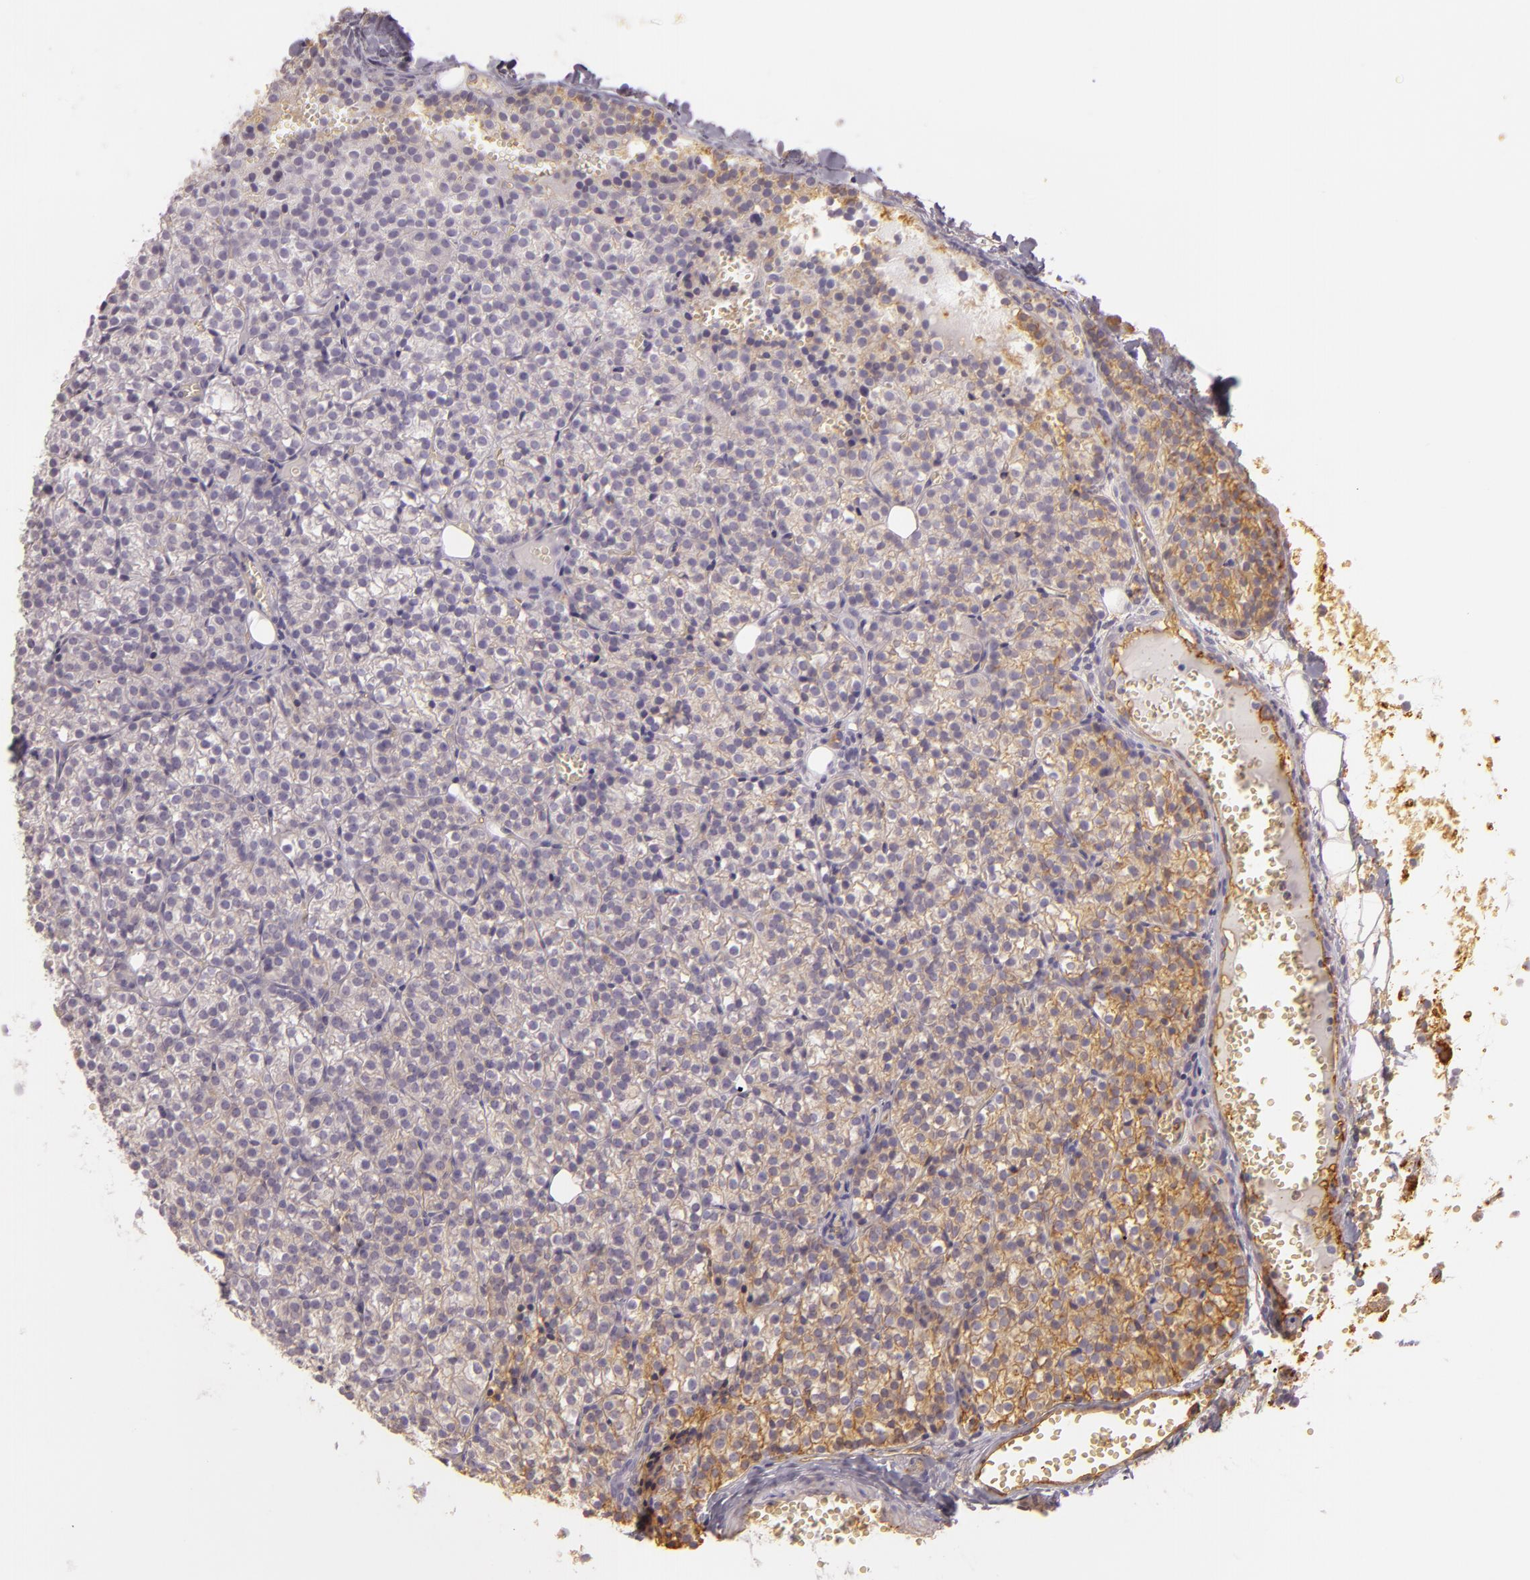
{"staining": {"intensity": "moderate", "quantity": ">75%", "location": "cytoplasmic/membranous"}, "tissue": "parathyroid gland", "cell_type": "Glandular cells", "image_type": "normal", "snomed": [{"axis": "morphology", "description": "Normal tissue, NOS"}, {"axis": "topography", "description": "Parathyroid gland"}], "caption": "This is a micrograph of immunohistochemistry staining of unremarkable parathyroid gland, which shows moderate staining in the cytoplasmic/membranous of glandular cells.", "gene": "CD59", "patient": {"sex": "female", "age": 17}}